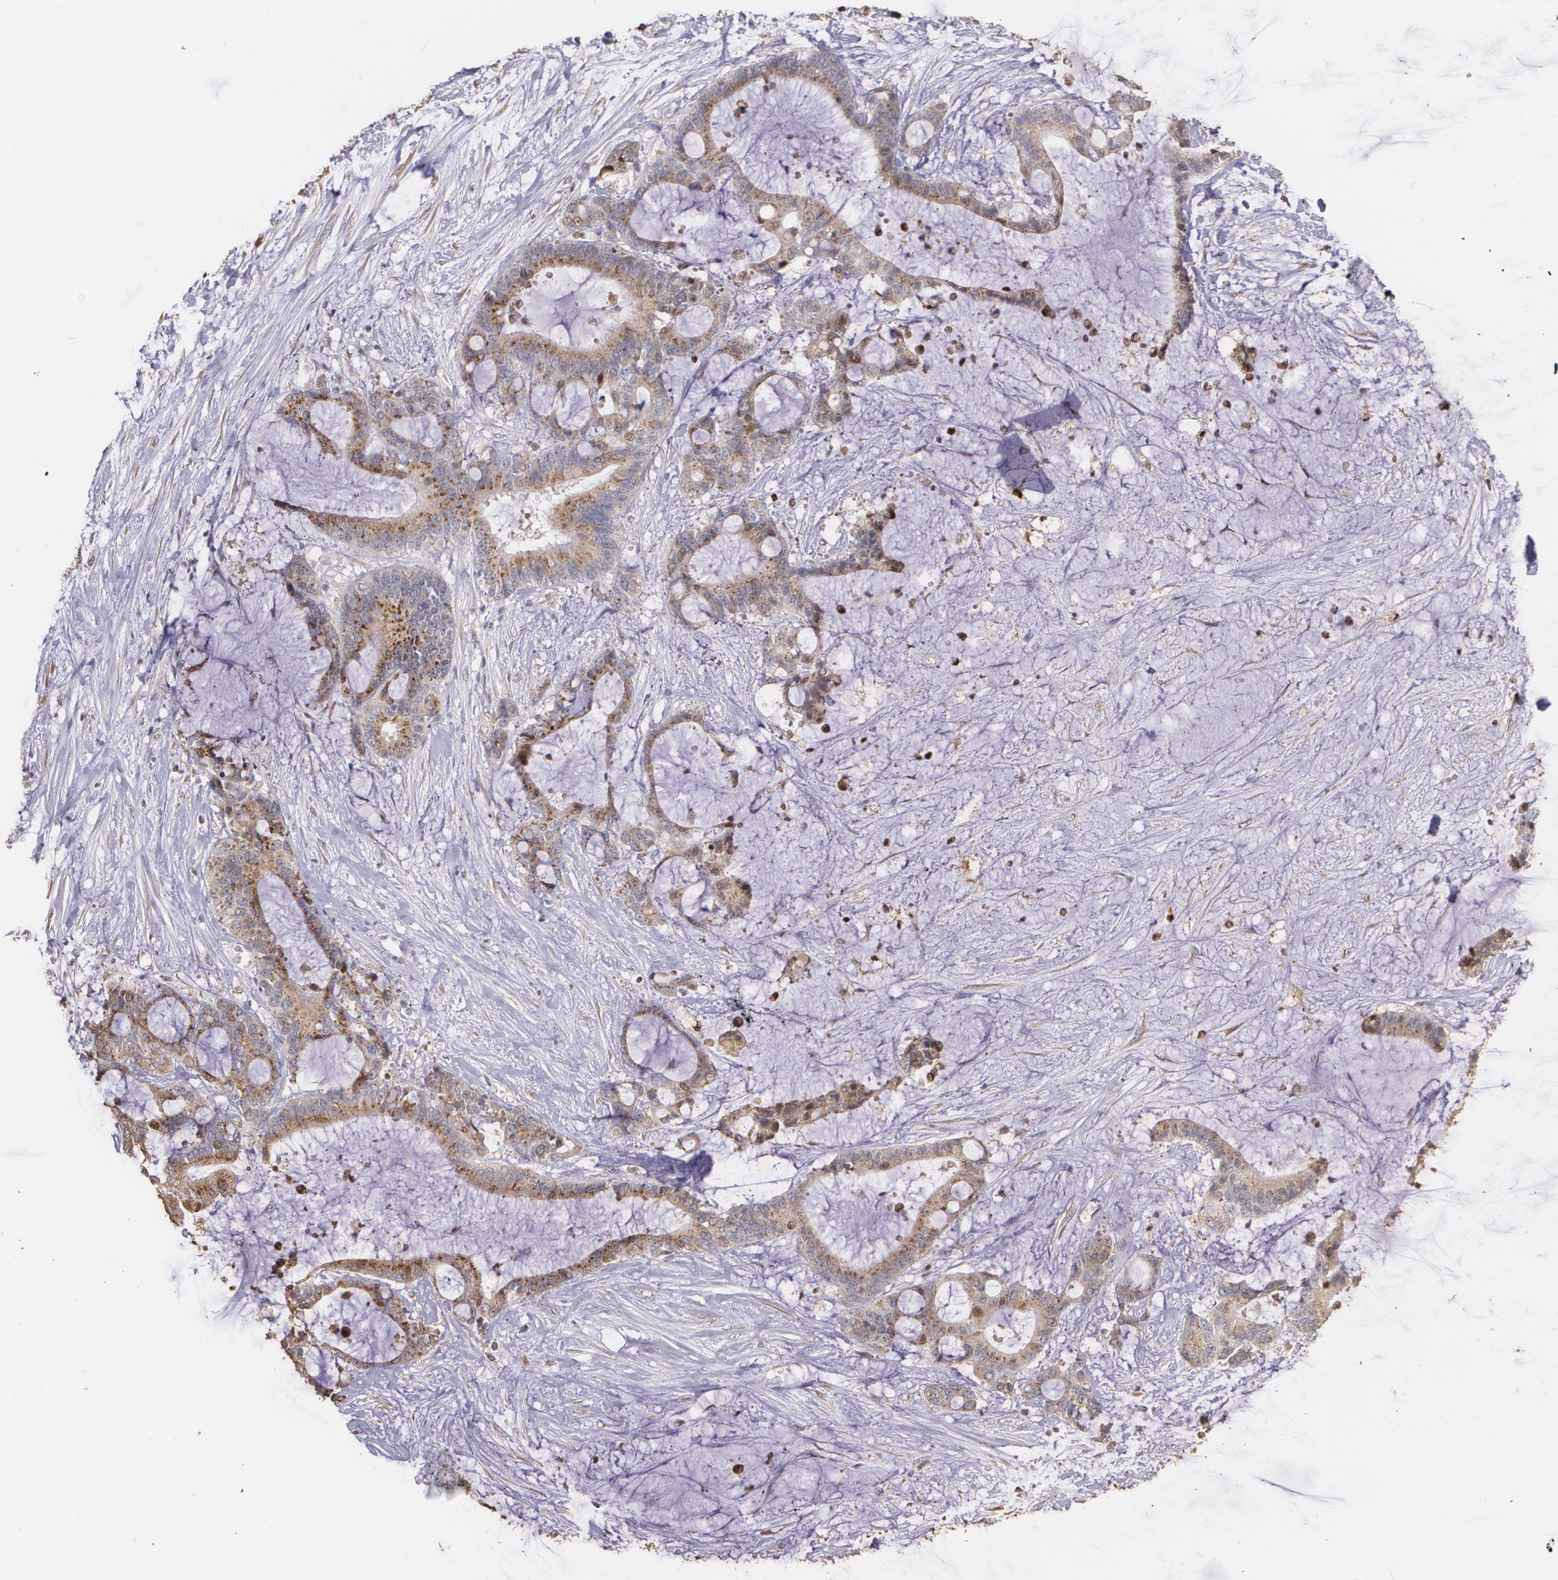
{"staining": {"intensity": "moderate", "quantity": ">75%", "location": "cytoplasmic/membranous"}, "tissue": "liver cancer", "cell_type": "Tumor cells", "image_type": "cancer", "snomed": [{"axis": "morphology", "description": "Cholangiocarcinoma"}, {"axis": "topography", "description": "Liver"}], "caption": "Immunohistochemical staining of liver cholangiocarcinoma reveals medium levels of moderate cytoplasmic/membranous expression in approximately >75% of tumor cells.", "gene": "ATF3", "patient": {"sex": "female", "age": 73}}